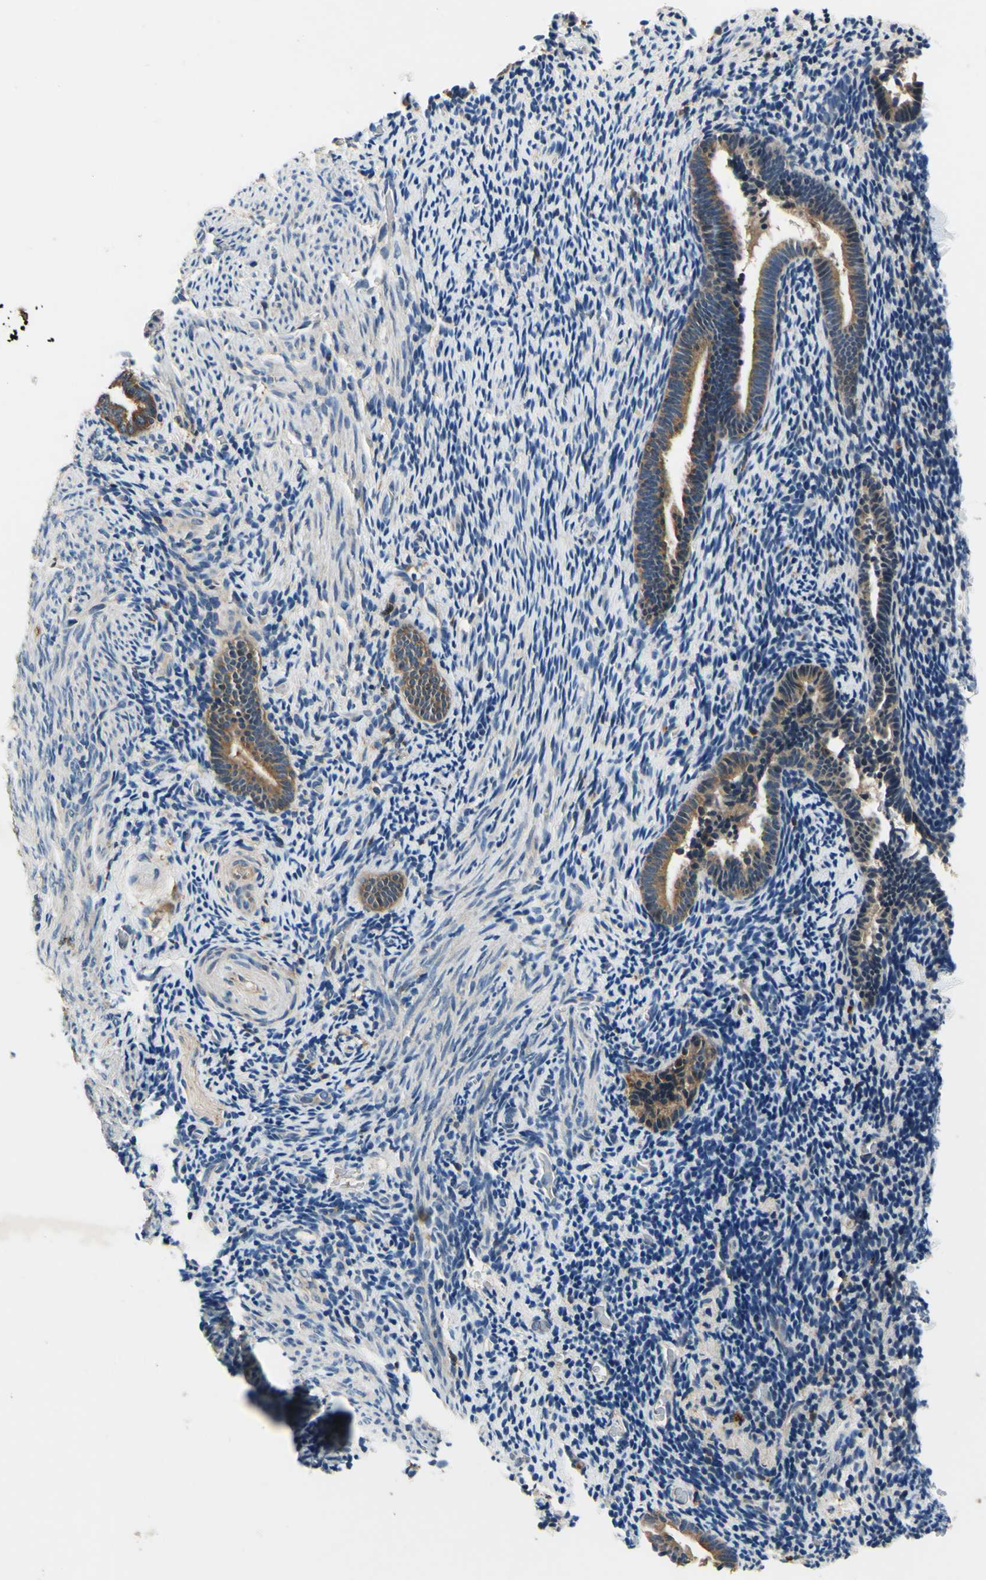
{"staining": {"intensity": "negative", "quantity": "none", "location": "none"}, "tissue": "endometrium", "cell_type": "Cells in endometrial stroma", "image_type": "normal", "snomed": [{"axis": "morphology", "description": "Normal tissue, NOS"}, {"axis": "topography", "description": "Endometrium"}], "caption": "The histopathology image displays no significant positivity in cells in endometrial stroma of endometrium.", "gene": "PLA2G4A", "patient": {"sex": "female", "age": 51}}